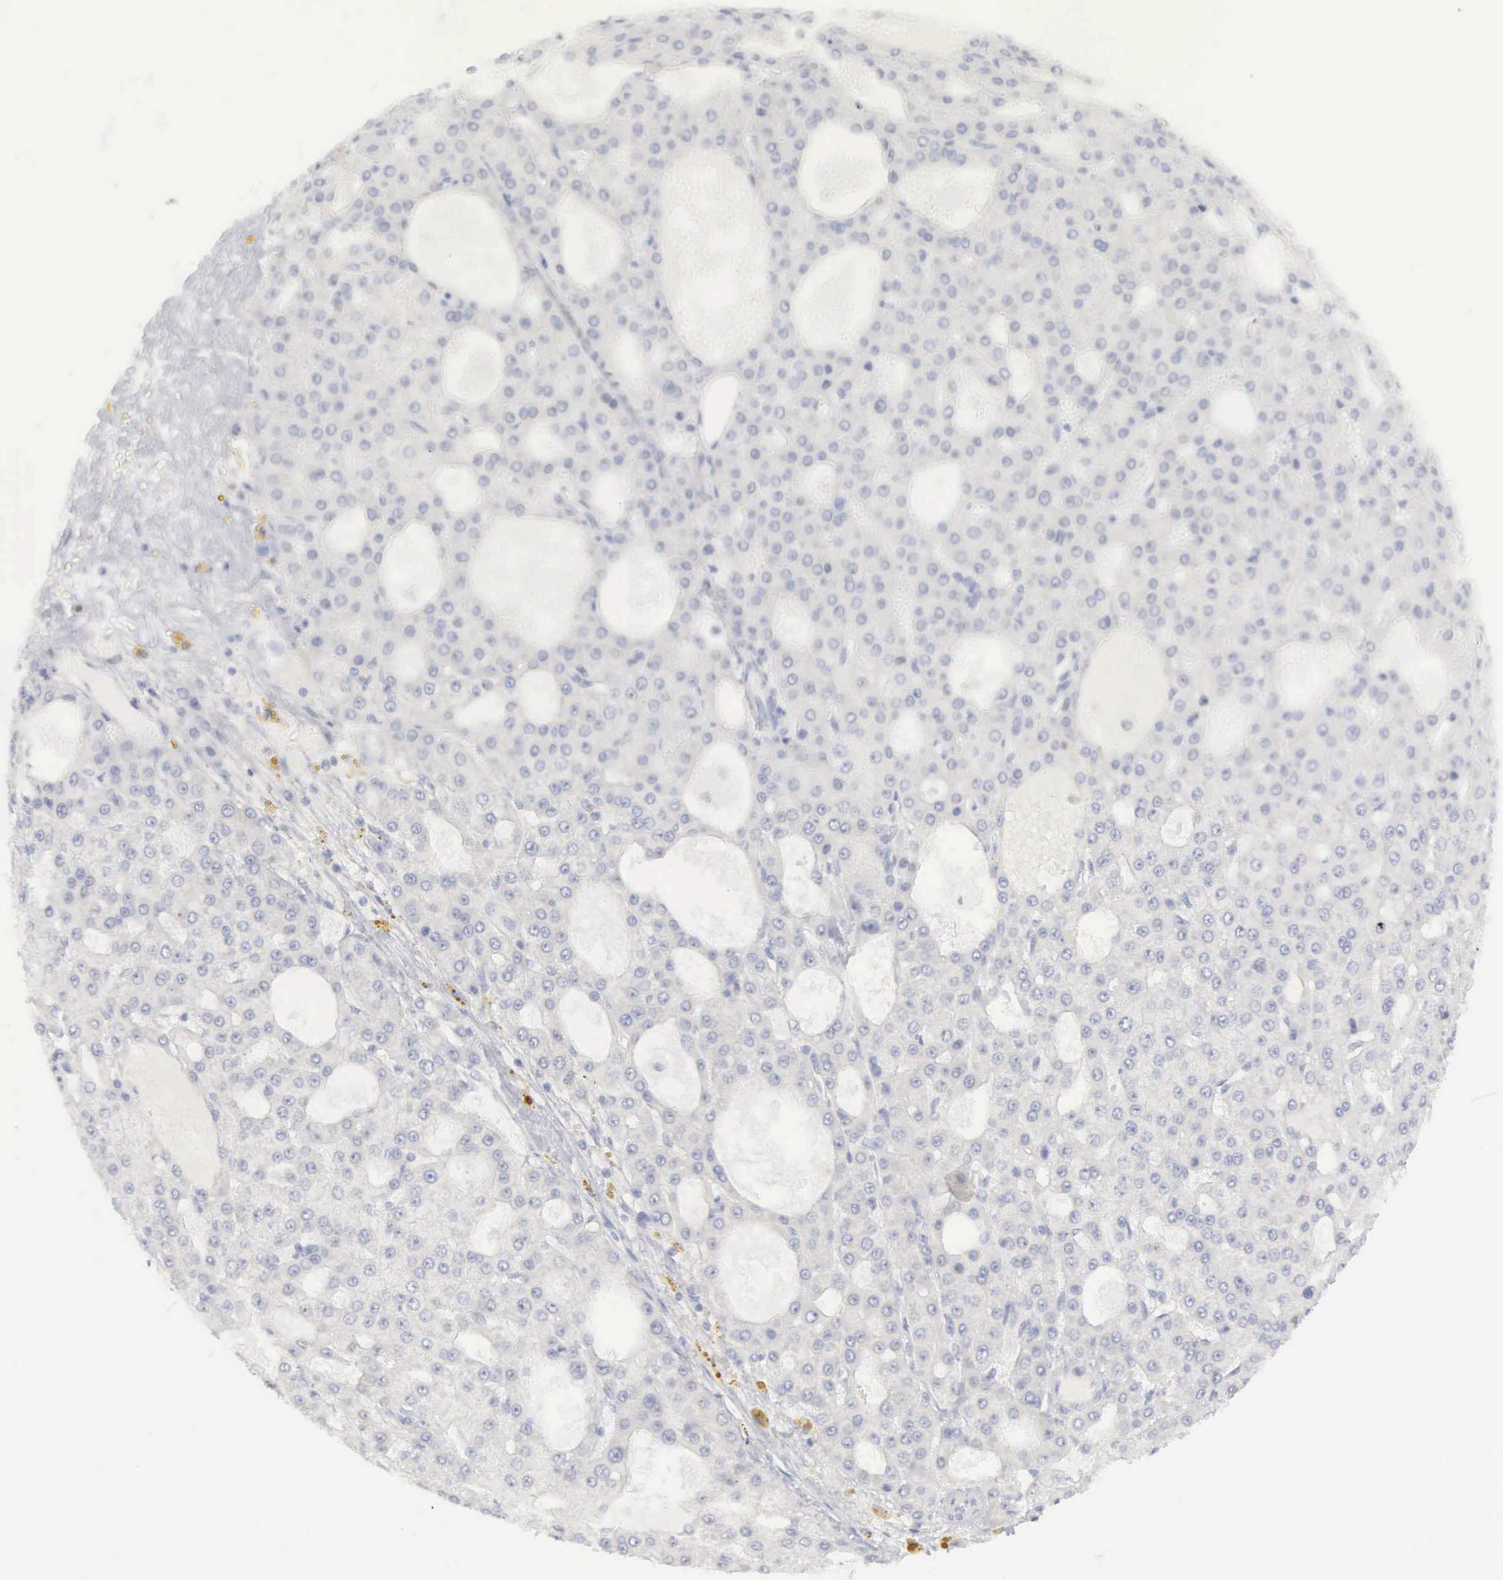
{"staining": {"intensity": "negative", "quantity": "none", "location": "none"}, "tissue": "liver cancer", "cell_type": "Tumor cells", "image_type": "cancer", "snomed": [{"axis": "morphology", "description": "Carcinoma, Hepatocellular, NOS"}, {"axis": "topography", "description": "Liver"}], "caption": "Tumor cells are negative for brown protein staining in liver cancer. The staining was performed using DAB (3,3'-diaminobenzidine) to visualize the protein expression in brown, while the nuclei were stained in blue with hematoxylin (Magnification: 20x).", "gene": "MNAT1", "patient": {"sex": "male", "age": 47}}